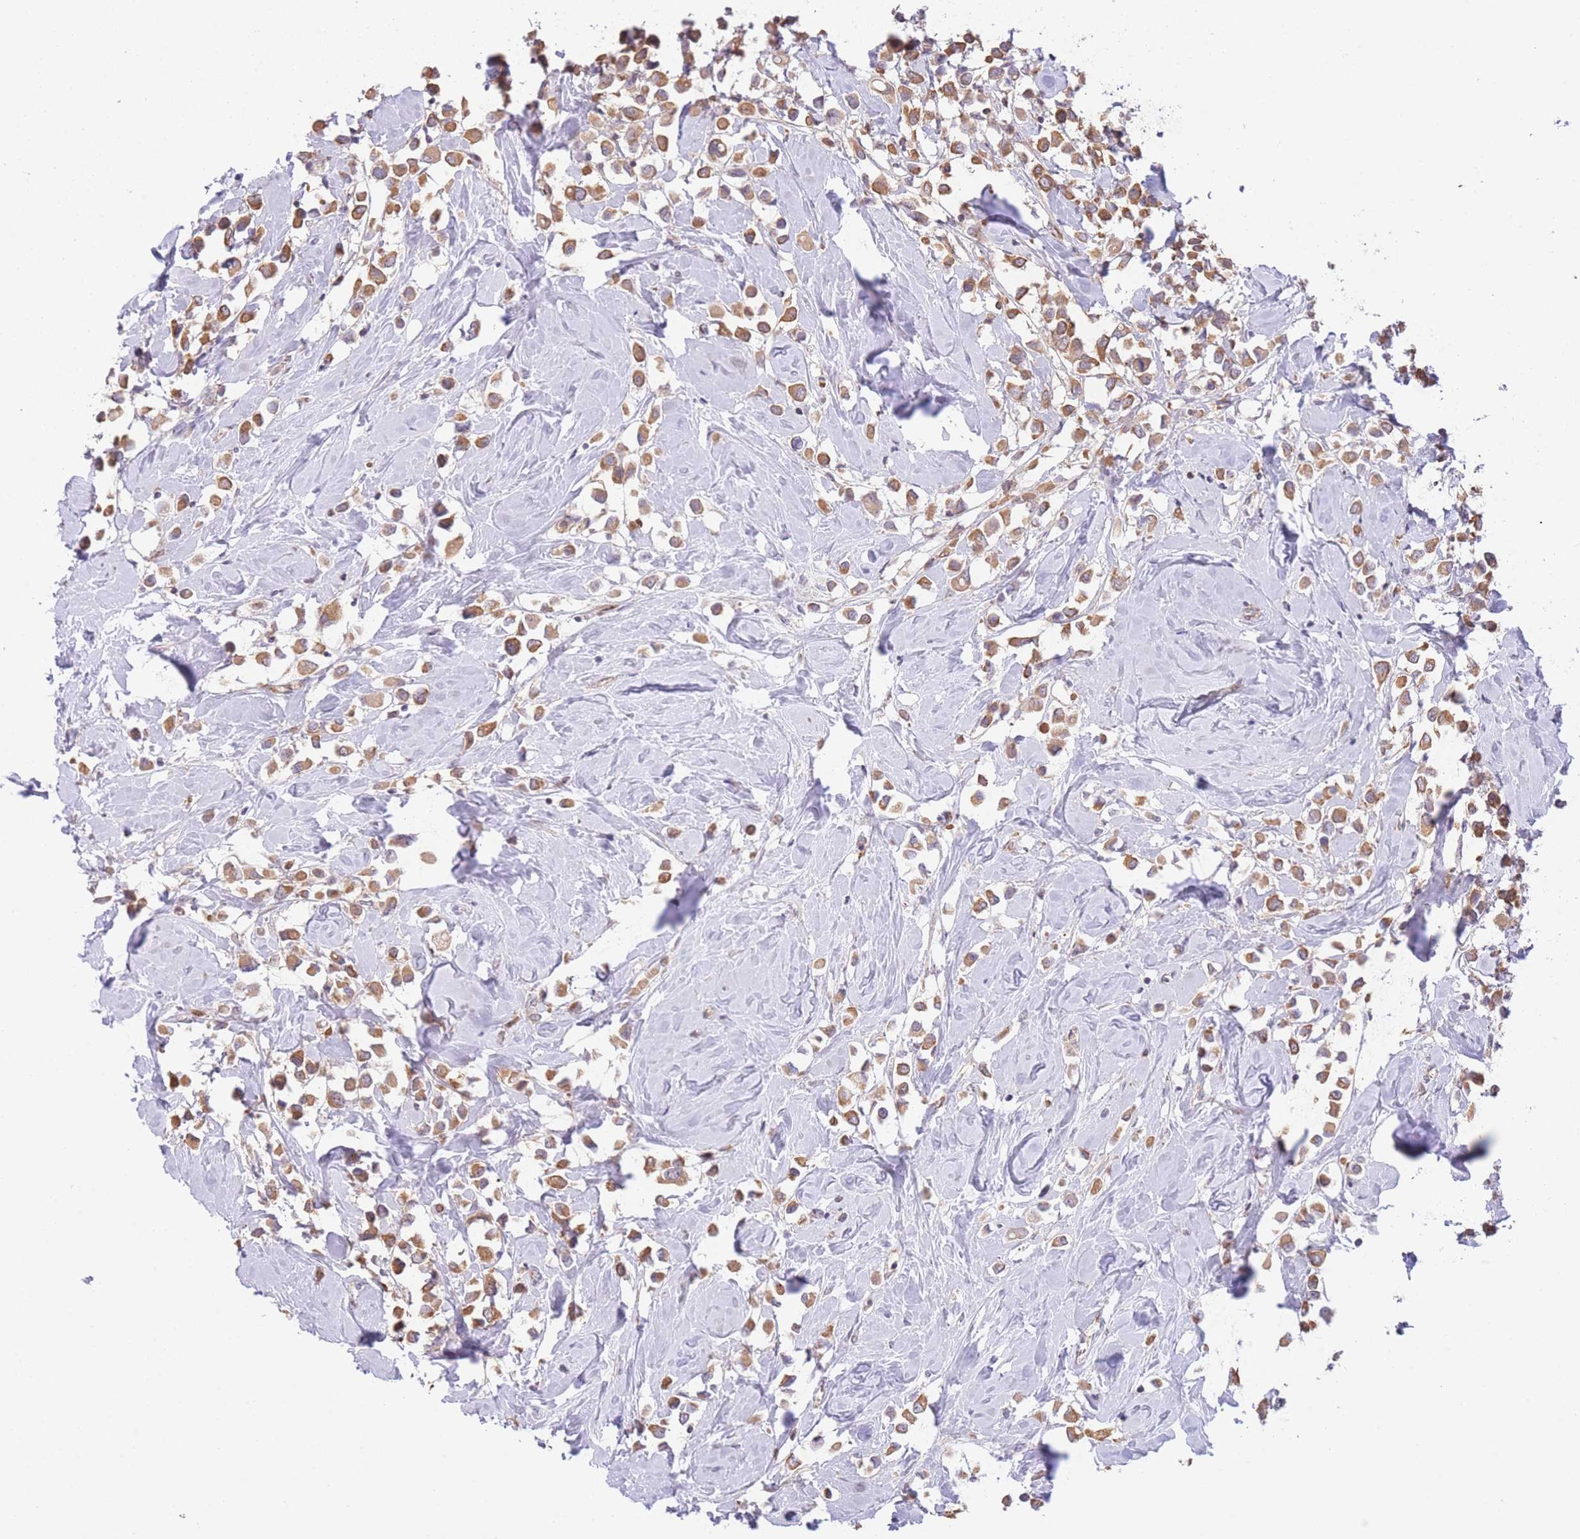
{"staining": {"intensity": "moderate", "quantity": ">75%", "location": "cytoplasmic/membranous"}, "tissue": "breast cancer", "cell_type": "Tumor cells", "image_type": "cancer", "snomed": [{"axis": "morphology", "description": "Duct carcinoma"}, {"axis": "topography", "description": "Breast"}], "caption": "IHC image of human breast cancer stained for a protein (brown), which exhibits medium levels of moderate cytoplasmic/membranous expression in about >75% of tumor cells.", "gene": "BOLA2B", "patient": {"sex": "female", "age": 61}}